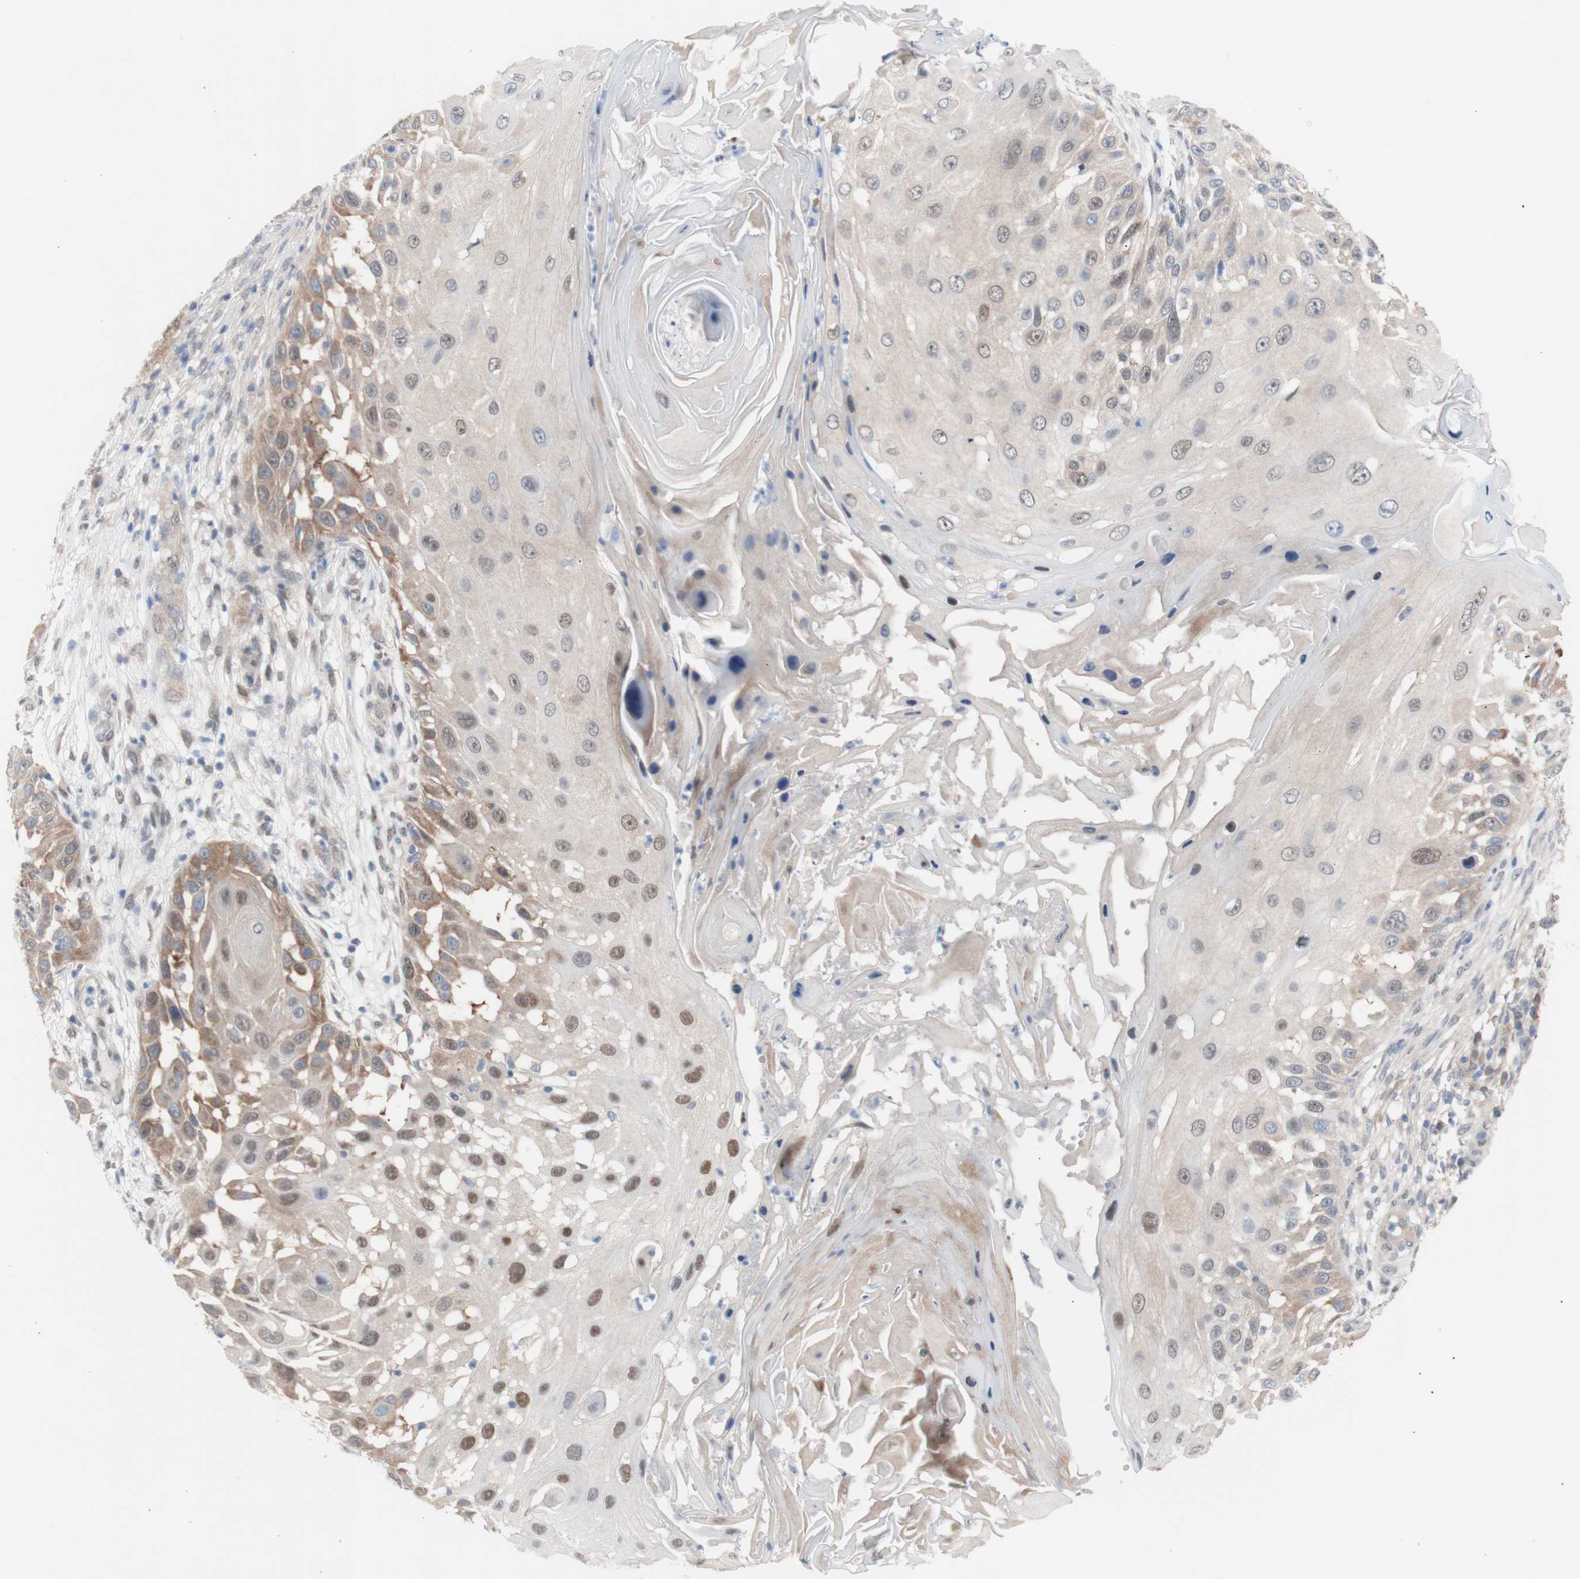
{"staining": {"intensity": "moderate", "quantity": "<25%", "location": "cytoplasmic/membranous,nuclear"}, "tissue": "skin cancer", "cell_type": "Tumor cells", "image_type": "cancer", "snomed": [{"axis": "morphology", "description": "Squamous cell carcinoma, NOS"}, {"axis": "topography", "description": "Skin"}], "caption": "Immunohistochemical staining of skin squamous cell carcinoma exhibits low levels of moderate cytoplasmic/membranous and nuclear staining in approximately <25% of tumor cells.", "gene": "PRMT5", "patient": {"sex": "female", "age": 44}}